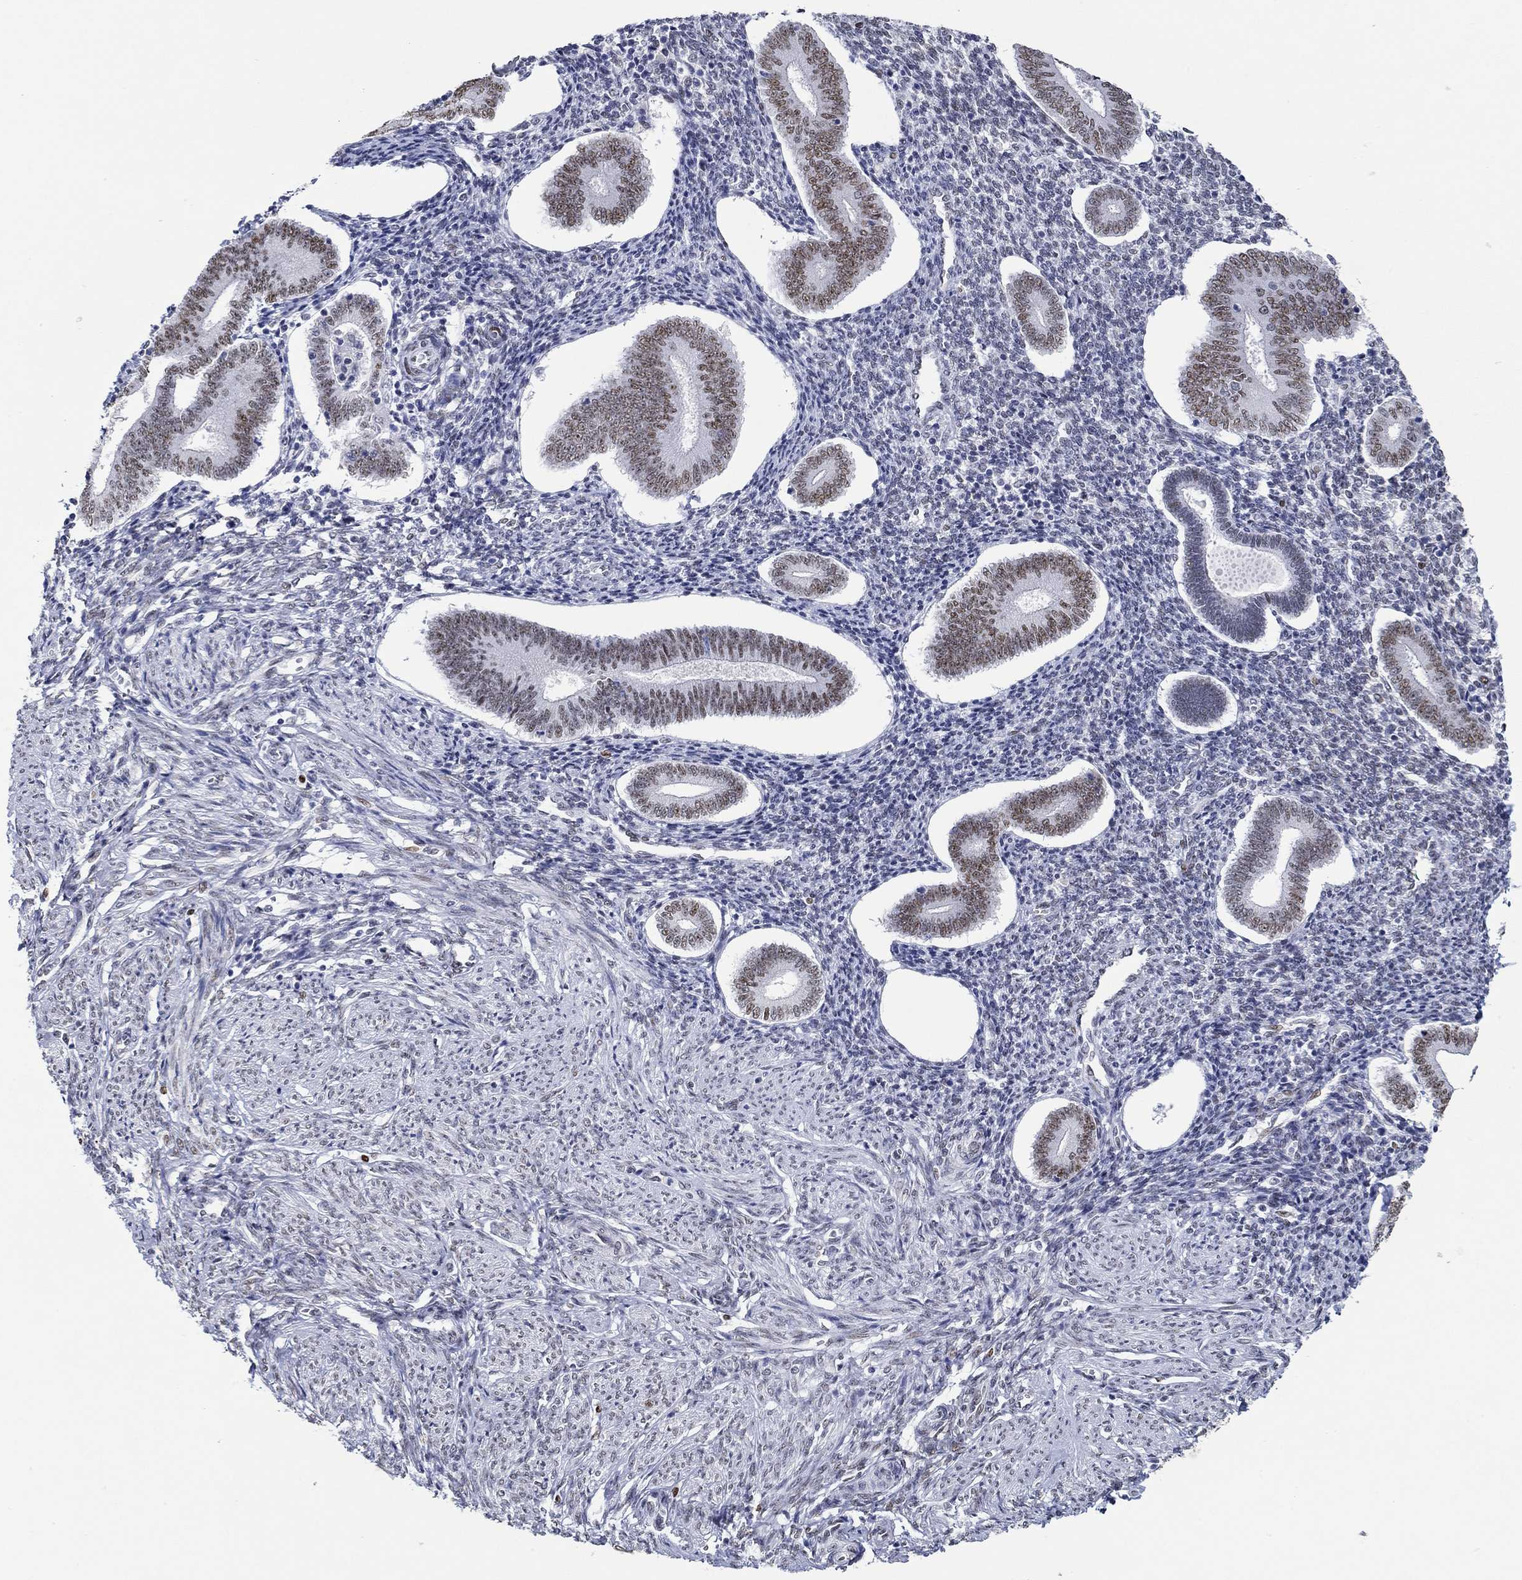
{"staining": {"intensity": "moderate", "quantity": "<25%", "location": "nuclear"}, "tissue": "endometrium", "cell_type": "Cells in endometrial stroma", "image_type": "normal", "snomed": [{"axis": "morphology", "description": "Normal tissue, NOS"}, {"axis": "topography", "description": "Endometrium"}], "caption": "Protein analysis of unremarkable endometrium demonstrates moderate nuclear staining in approximately <25% of cells in endometrial stroma. Immunohistochemistry (ihc) stains the protein in brown and the nuclei are stained blue.", "gene": "GATA2", "patient": {"sex": "female", "age": 40}}